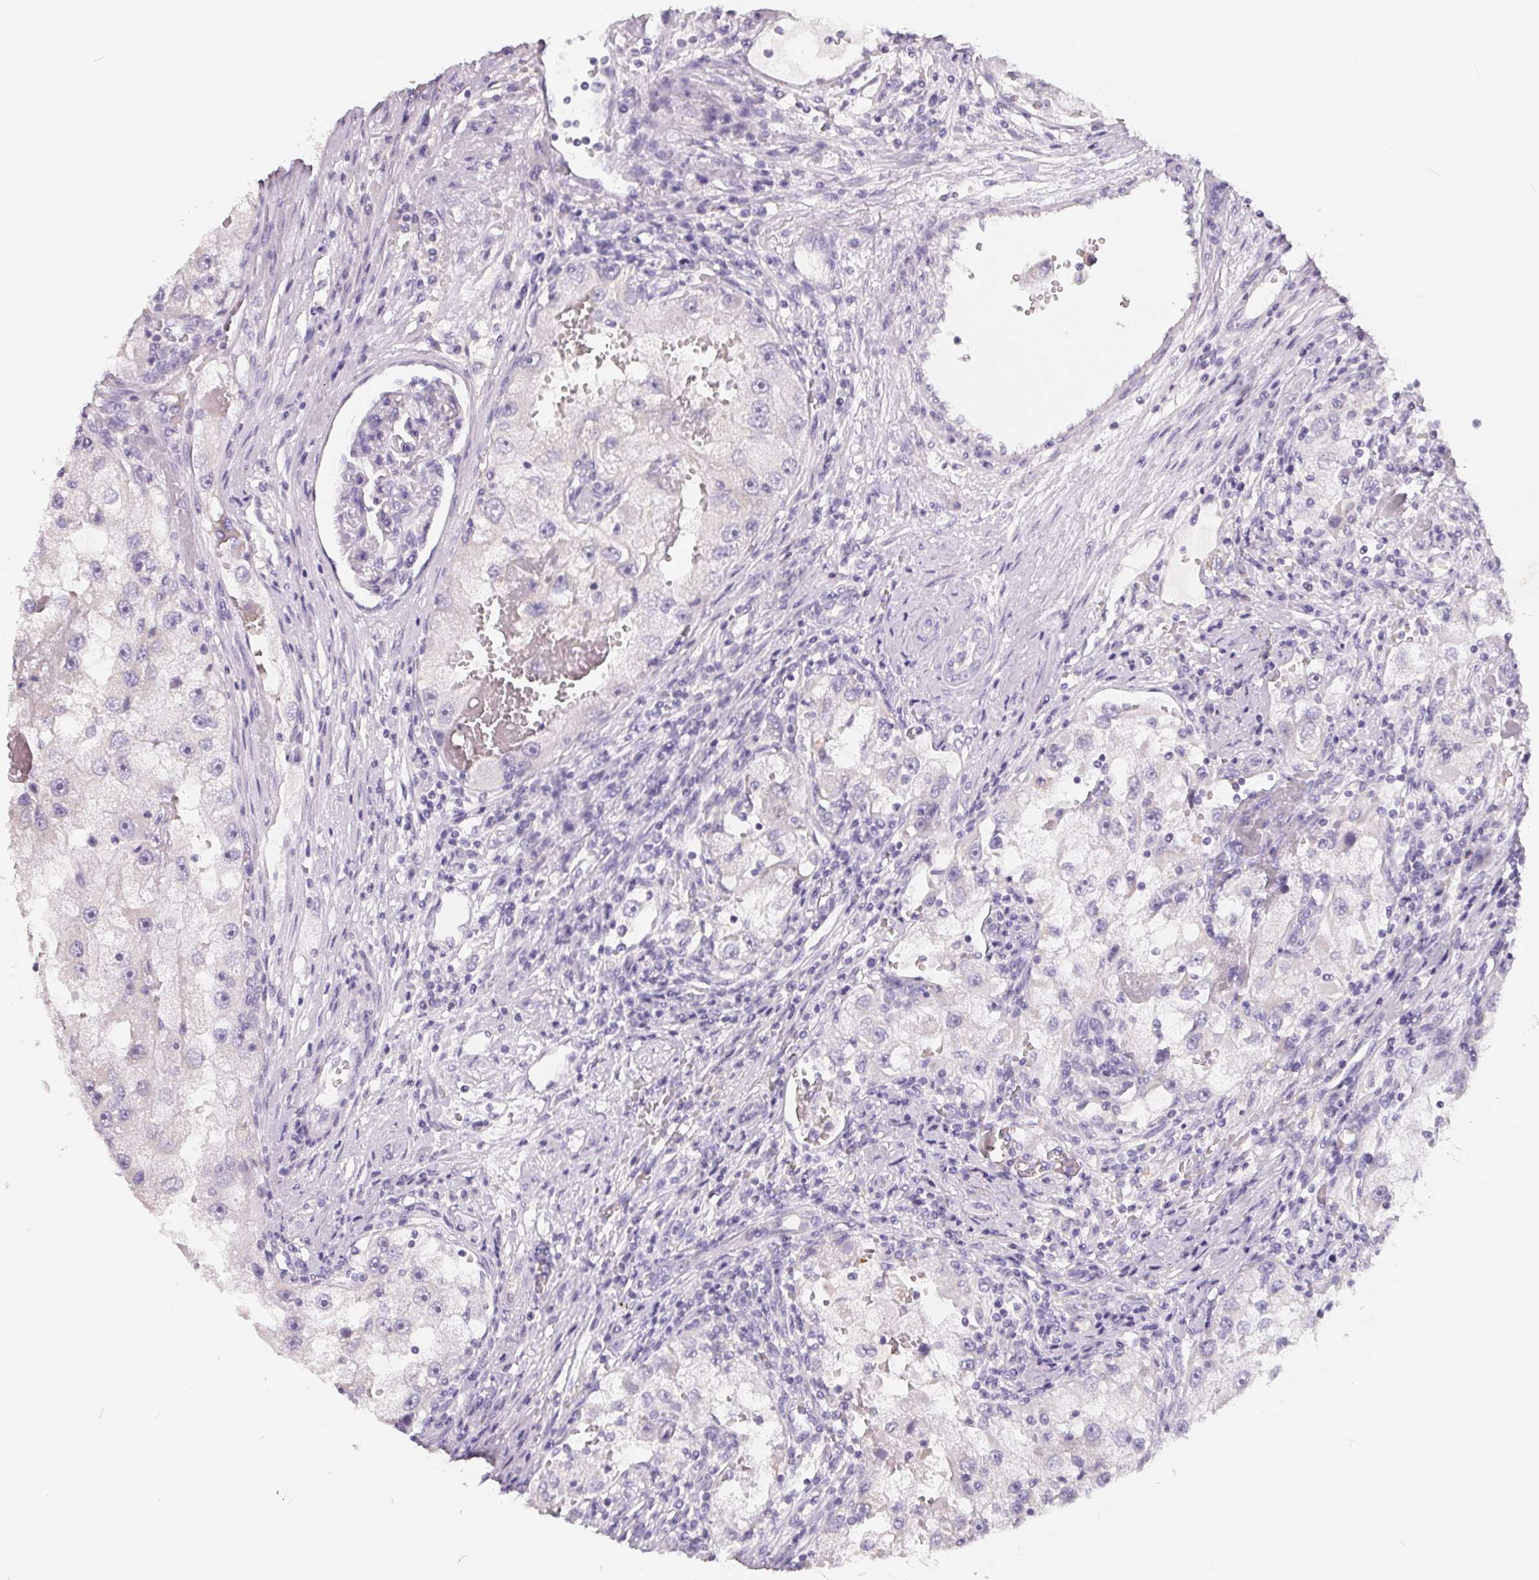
{"staining": {"intensity": "negative", "quantity": "none", "location": "none"}, "tissue": "renal cancer", "cell_type": "Tumor cells", "image_type": "cancer", "snomed": [{"axis": "morphology", "description": "Adenocarcinoma, NOS"}, {"axis": "topography", "description": "Kidney"}], "caption": "The micrograph shows no staining of tumor cells in adenocarcinoma (renal).", "gene": "FDX1", "patient": {"sex": "male", "age": 63}}